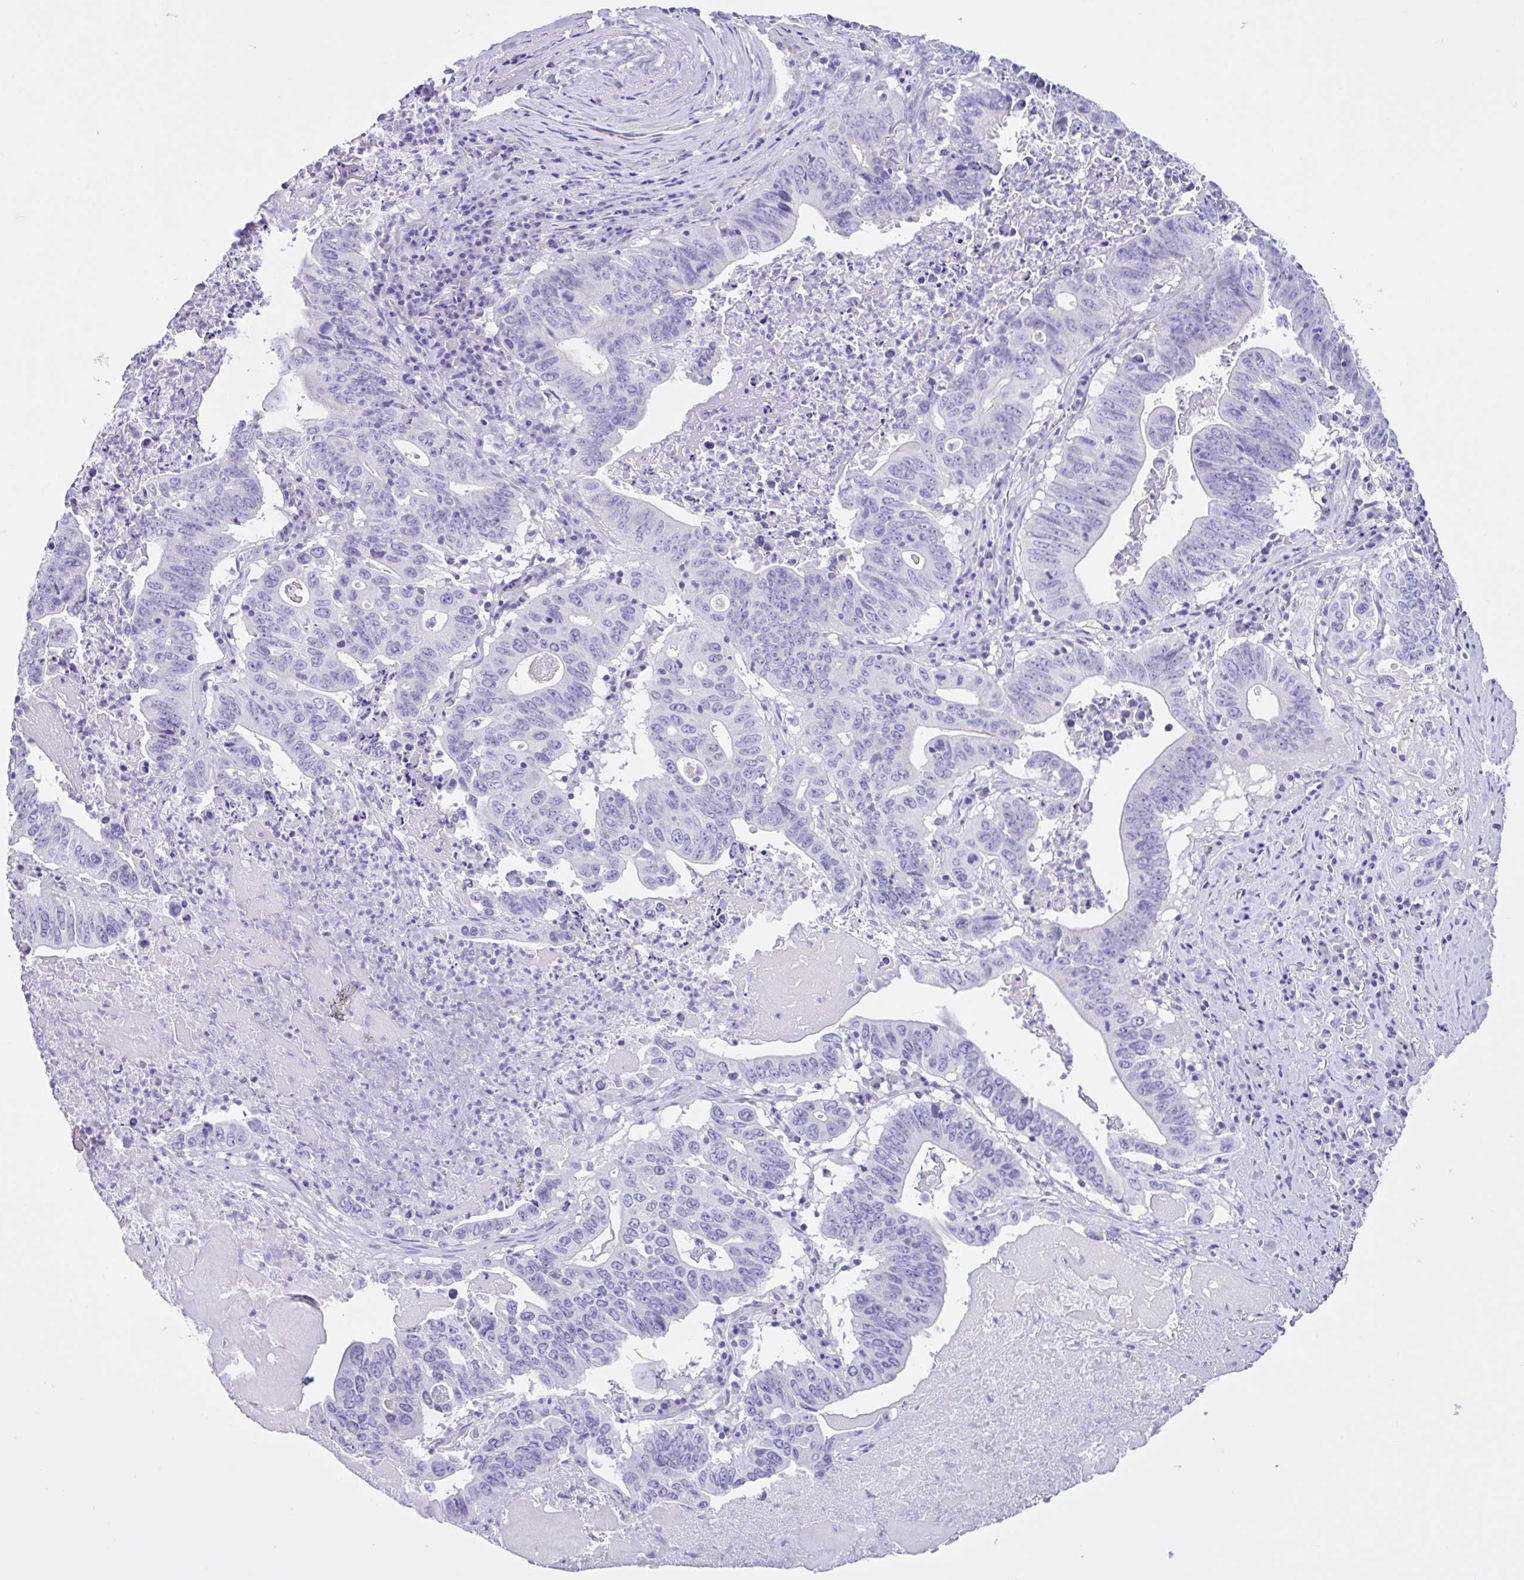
{"staining": {"intensity": "negative", "quantity": "none", "location": "none"}, "tissue": "lung cancer", "cell_type": "Tumor cells", "image_type": "cancer", "snomed": [{"axis": "morphology", "description": "Adenocarcinoma, NOS"}, {"axis": "topography", "description": "Lung"}], "caption": "The immunohistochemistry photomicrograph has no significant positivity in tumor cells of adenocarcinoma (lung) tissue.", "gene": "CYP19A1", "patient": {"sex": "female", "age": 60}}